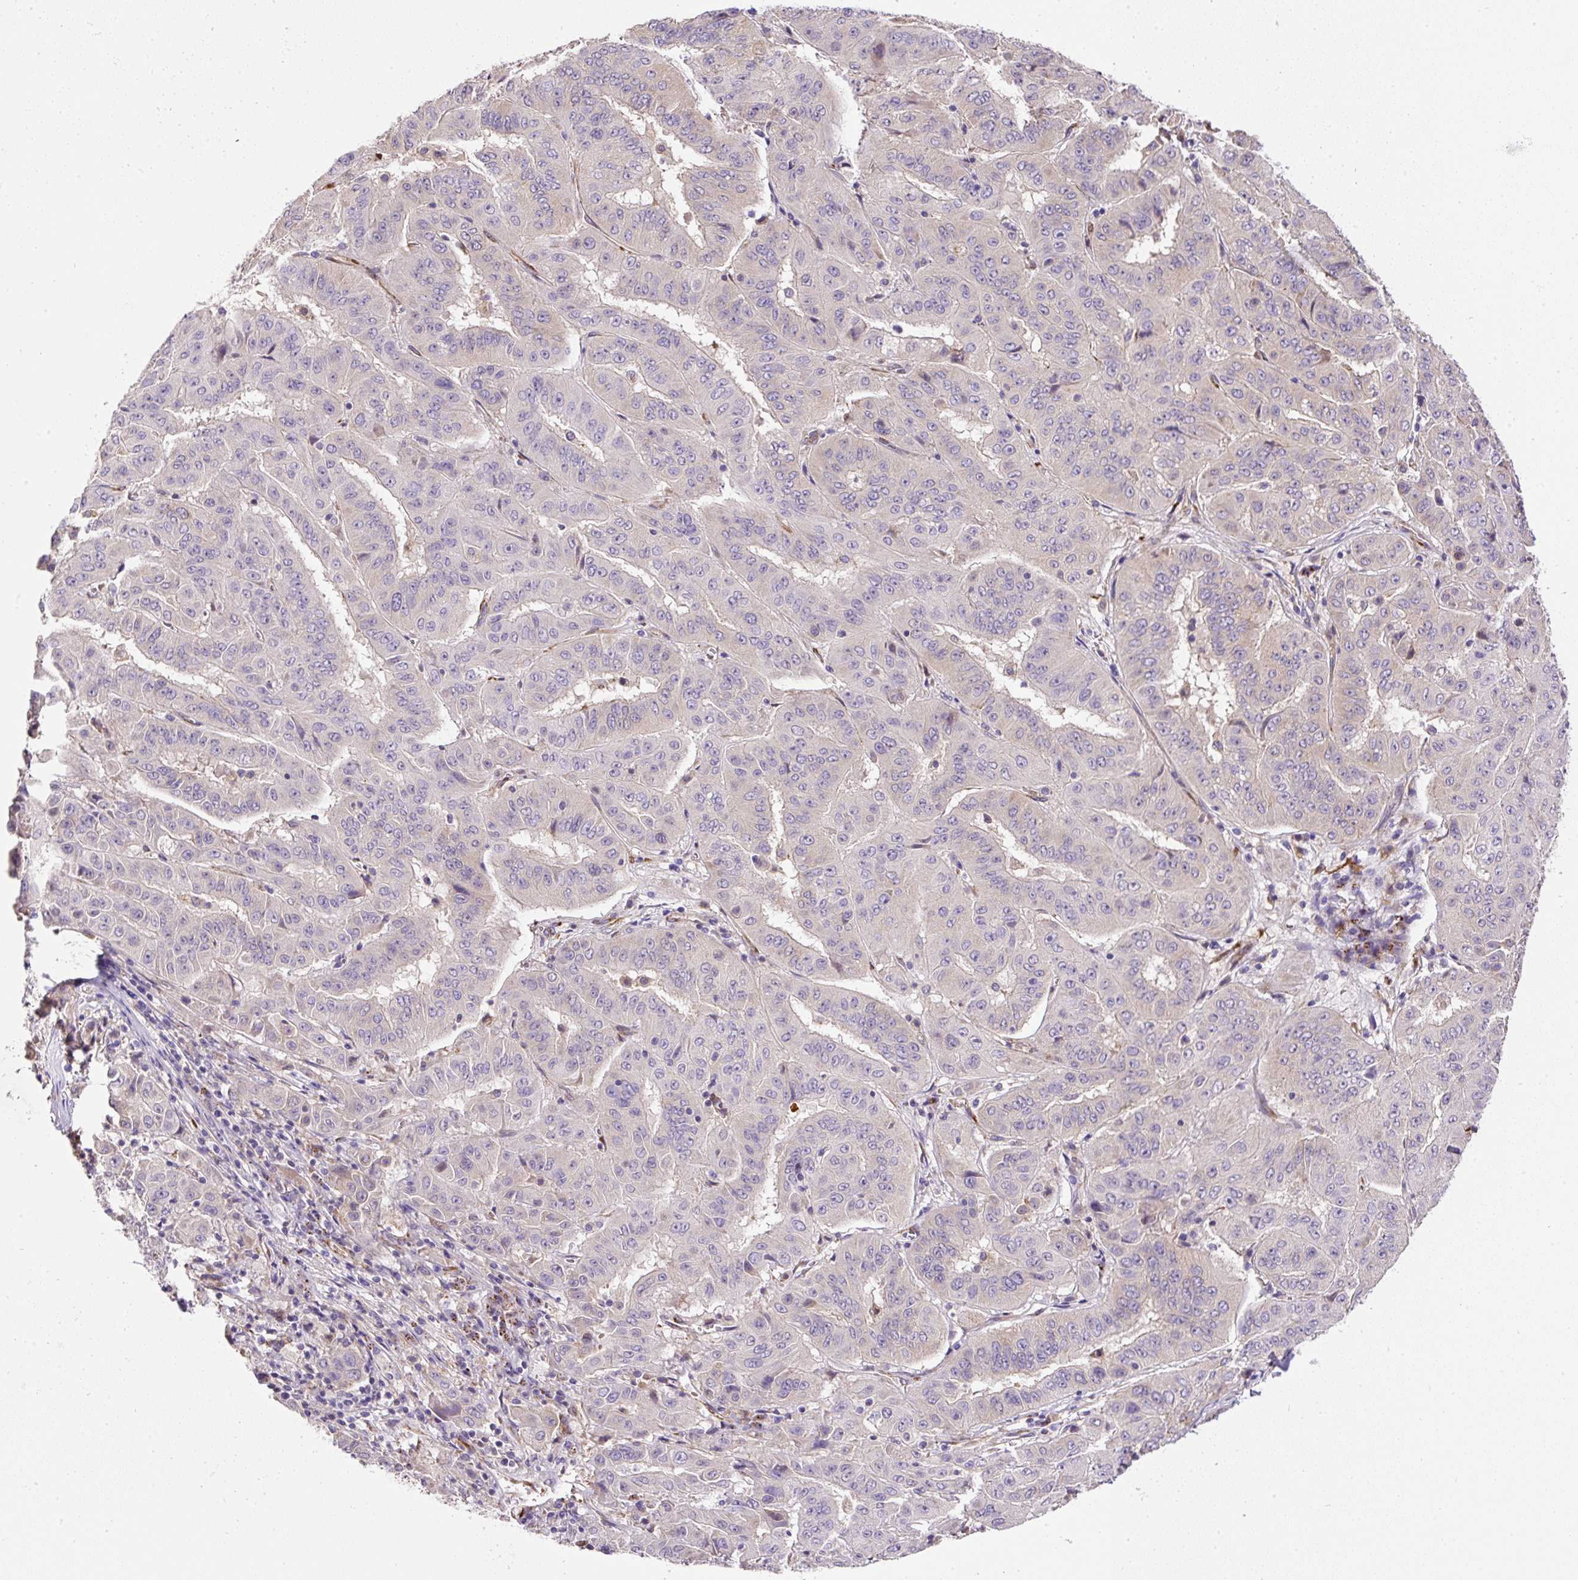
{"staining": {"intensity": "negative", "quantity": "none", "location": "none"}, "tissue": "pancreatic cancer", "cell_type": "Tumor cells", "image_type": "cancer", "snomed": [{"axis": "morphology", "description": "Adenocarcinoma, NOS"}, {"axis": "topography", "description": "Pancreas"}], "caption": "Protein analysis of pancreatic cancer (adenocarcinoma) displays no significant positivity in tumor cells.", "gene": "RNF170", "patient": {"sex": "male", "age": 63}}